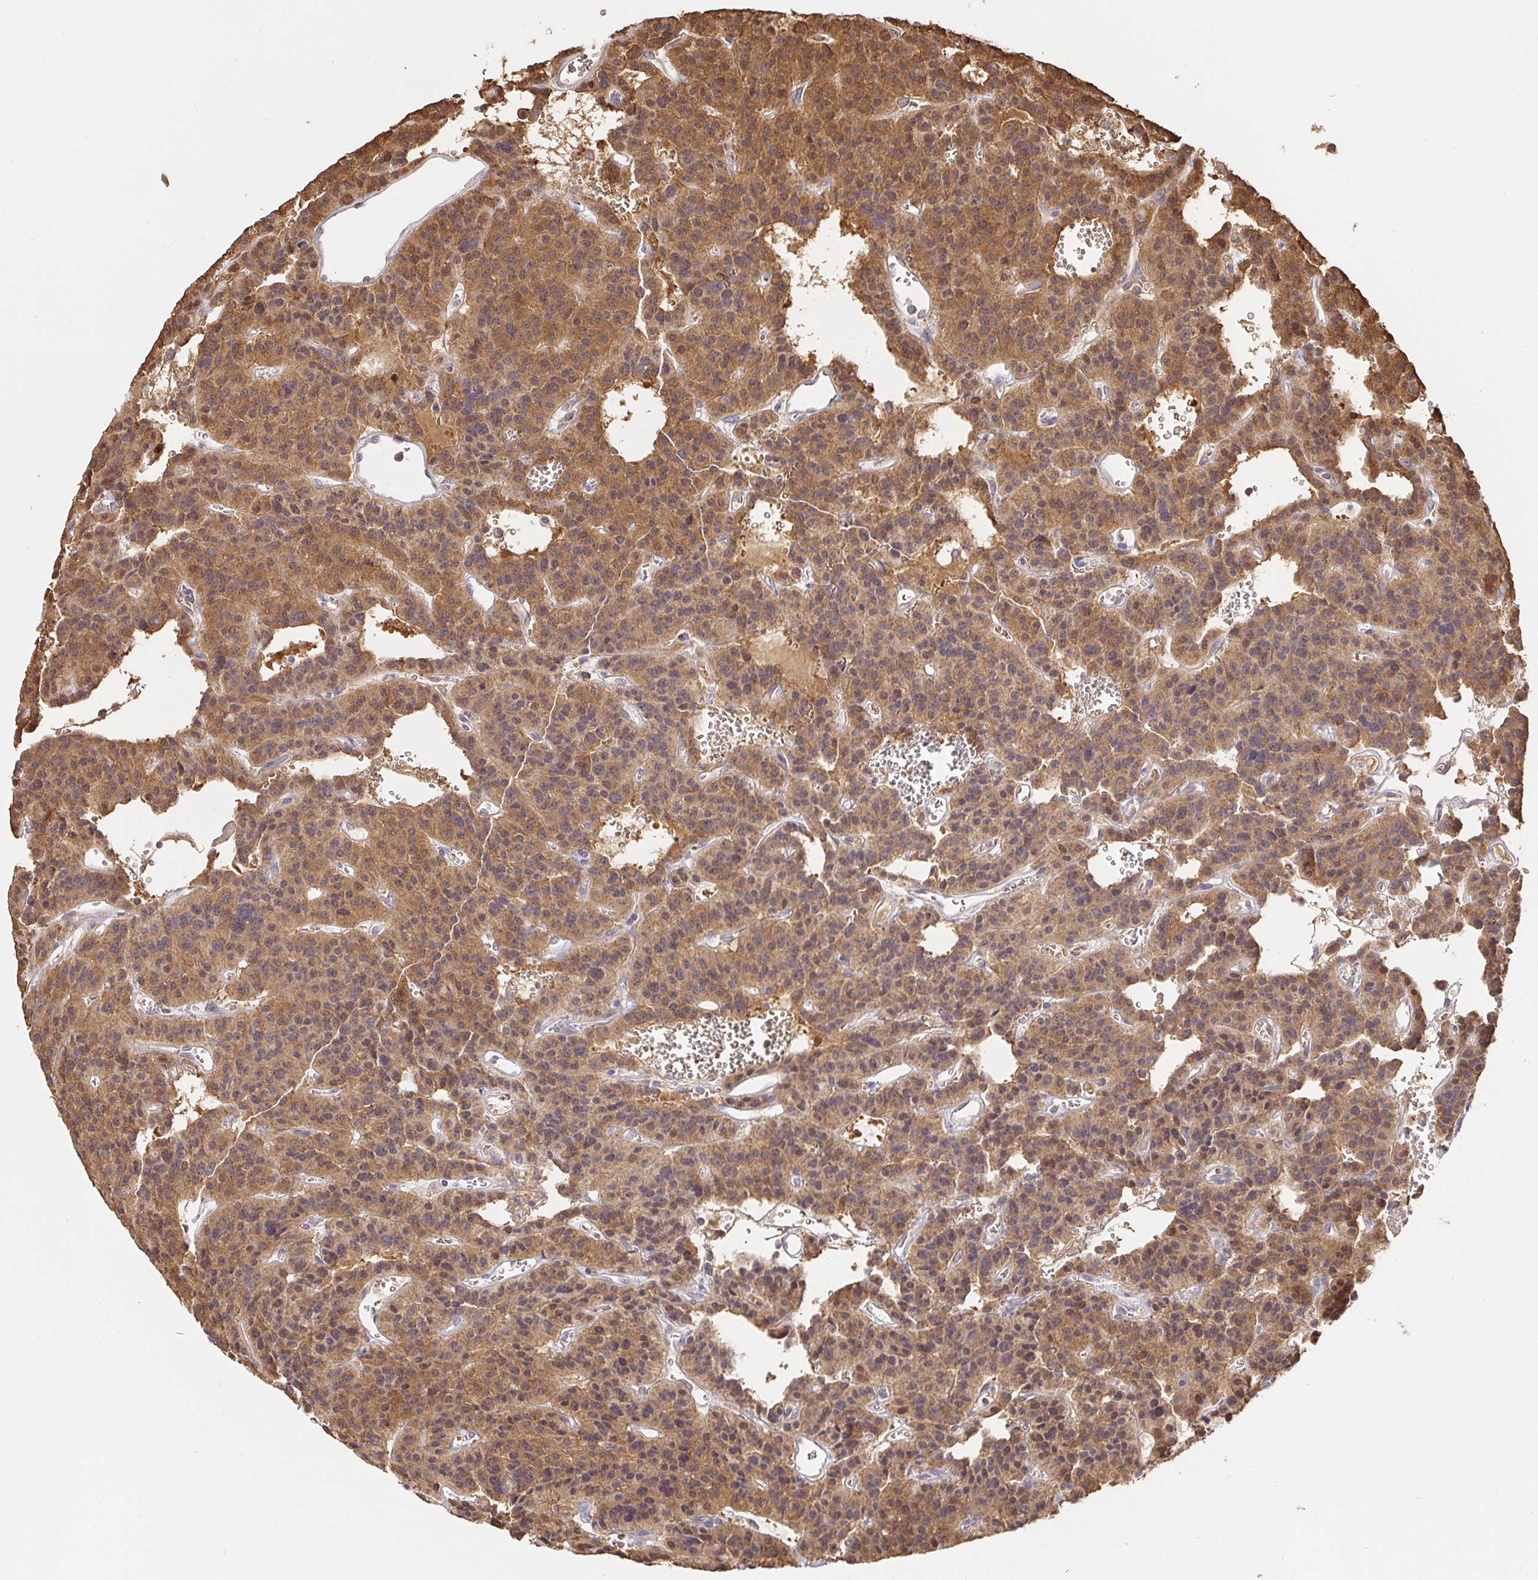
{"staining": {"intensity": "moderate", "quantity": ">75%", "location": "cytoplasmic/membranous"}, "tissue": "carcinoid", "cell_type": "Tumor cells", "image_type": "cancer", "snomed": [{"axis": "morphology", "description": "Carcinoid, malignant, NOS"}, {"axis": "topography", "description": "Lung"}], "caption": "Carcinoid (malignant) stained with a brown dye displays moderate cytoplasmic/membranous positive staining in approximately >75% of tumor cells.", "gene": "HAGH", "patient": {"sex": "female", "age": 71}}